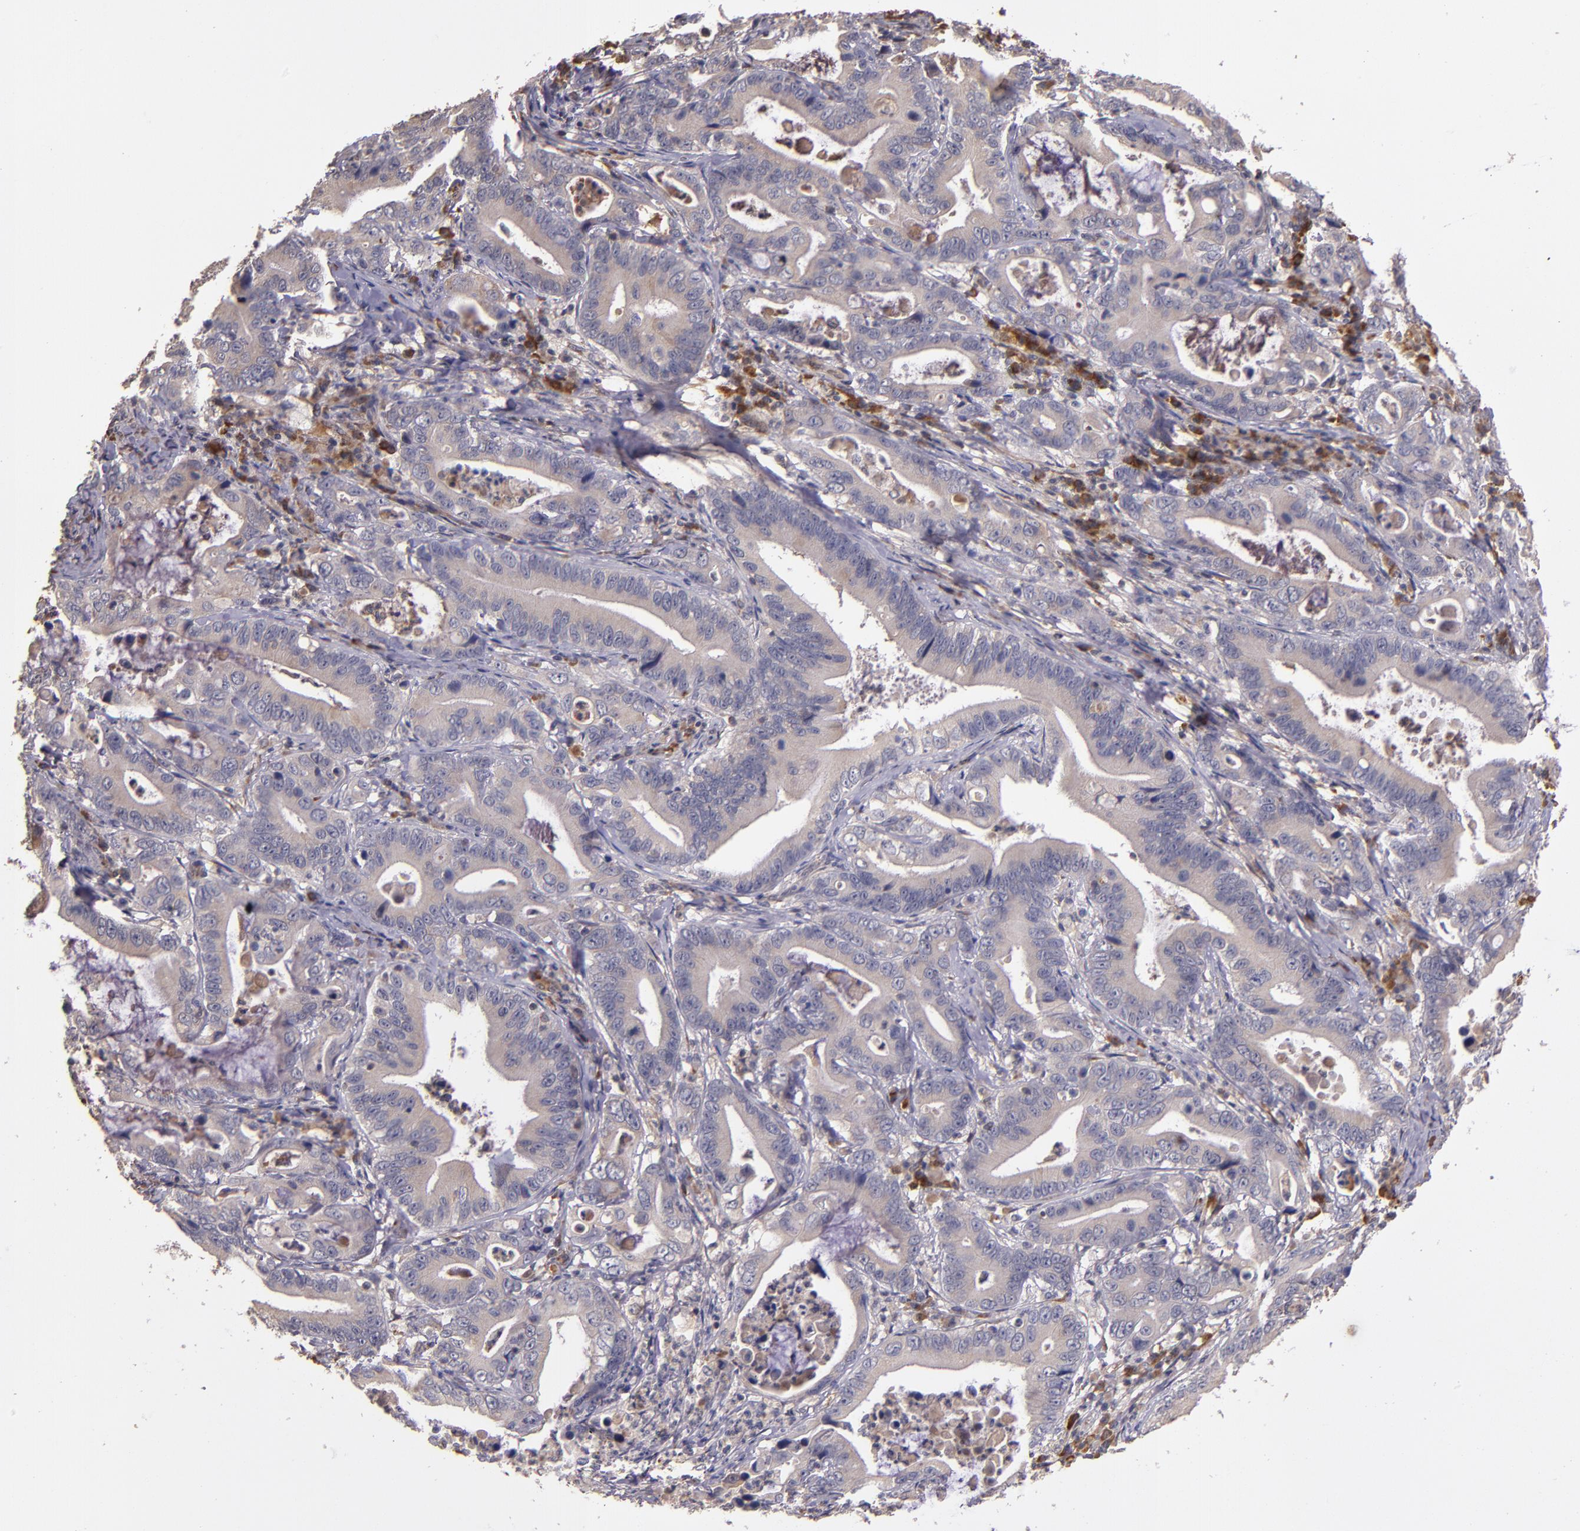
{"staining": {"intensity": "weak", "quantity": ">75%", "location": "cytoplasmic/membranous"}, "tissue": "stomach cancer", "cell_type": "Tumor cells", "image_type": "cancer", "snomed": [{"axis": "morphology", "description": "Adenocarcinoma, NOS"}, {"axis": "topography", "description": "Stomach, upper"}], "caption": "A low amount of weak cytoplasmic/membranous positivity is appreciated in approximately >75% of tumor cells in adenocarcinoma (stomach) tissue.", "gene": "PRAF2", "patient": {"sex": "male", "age": 63}}